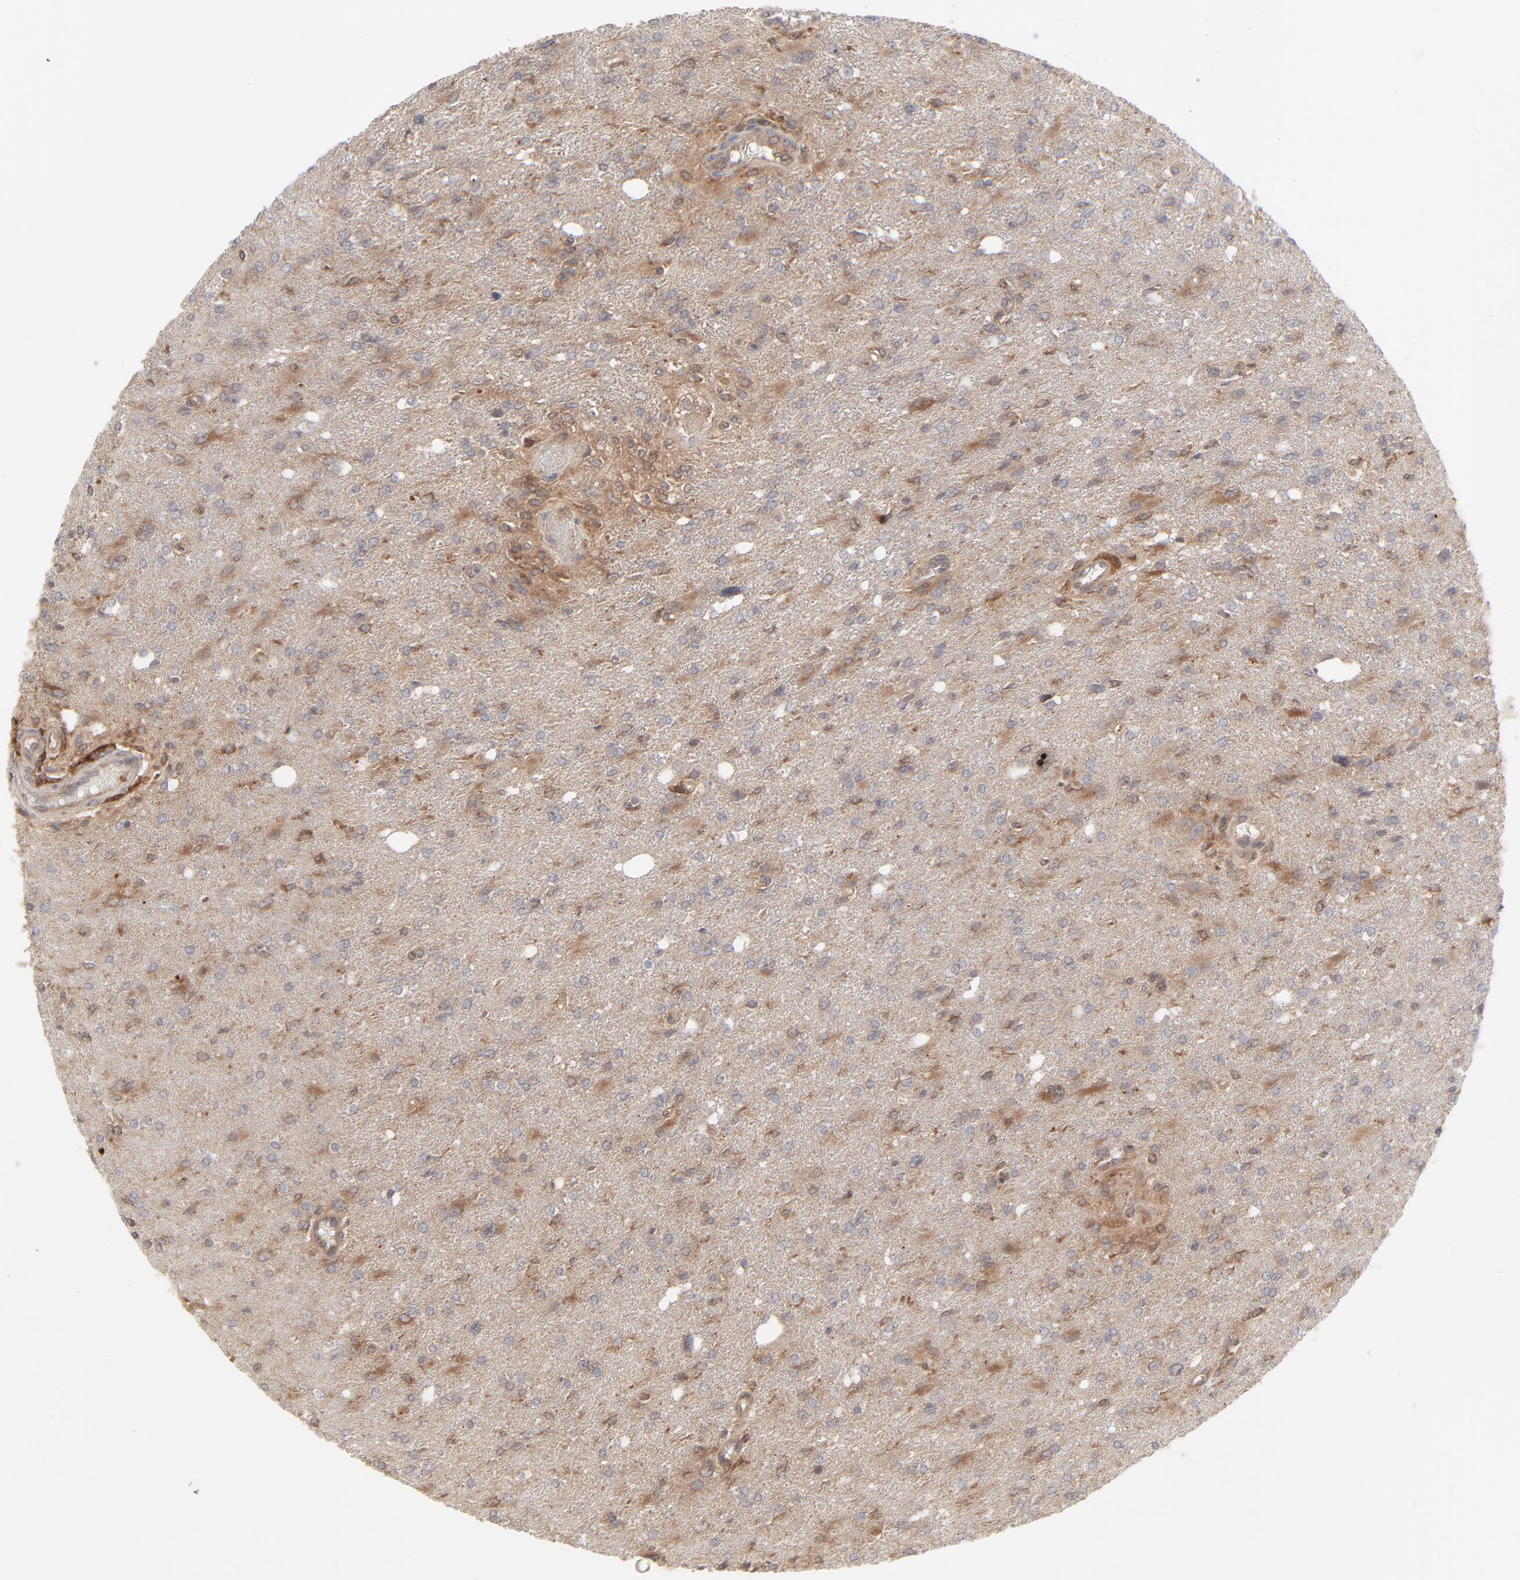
{"staining": {"intensity": "moderate", "quantity": ">75%", "location": "cytoplasmic/membranous"}, "tissue": "glioma", "cell_type": "Tumor cells", "image_type": "cancer", "snomed": [{"axis": "morphology", "description": "Glioma, malignant, High grade"}, {"axis": "topography", "description": "Cerebral cortex"}], "caption": "Glioma stained for a protein demonstrates moderate cytoplasmic/membranous positivity in tumor cells. (Stains: DAB (3,3'-diaminobenzidine) in brown, nuclei in blue, Microscopy: brightfield microscopy at high magnification).", "gene": "RAB5C", "patient": {"sex": "male", "age": 76}}